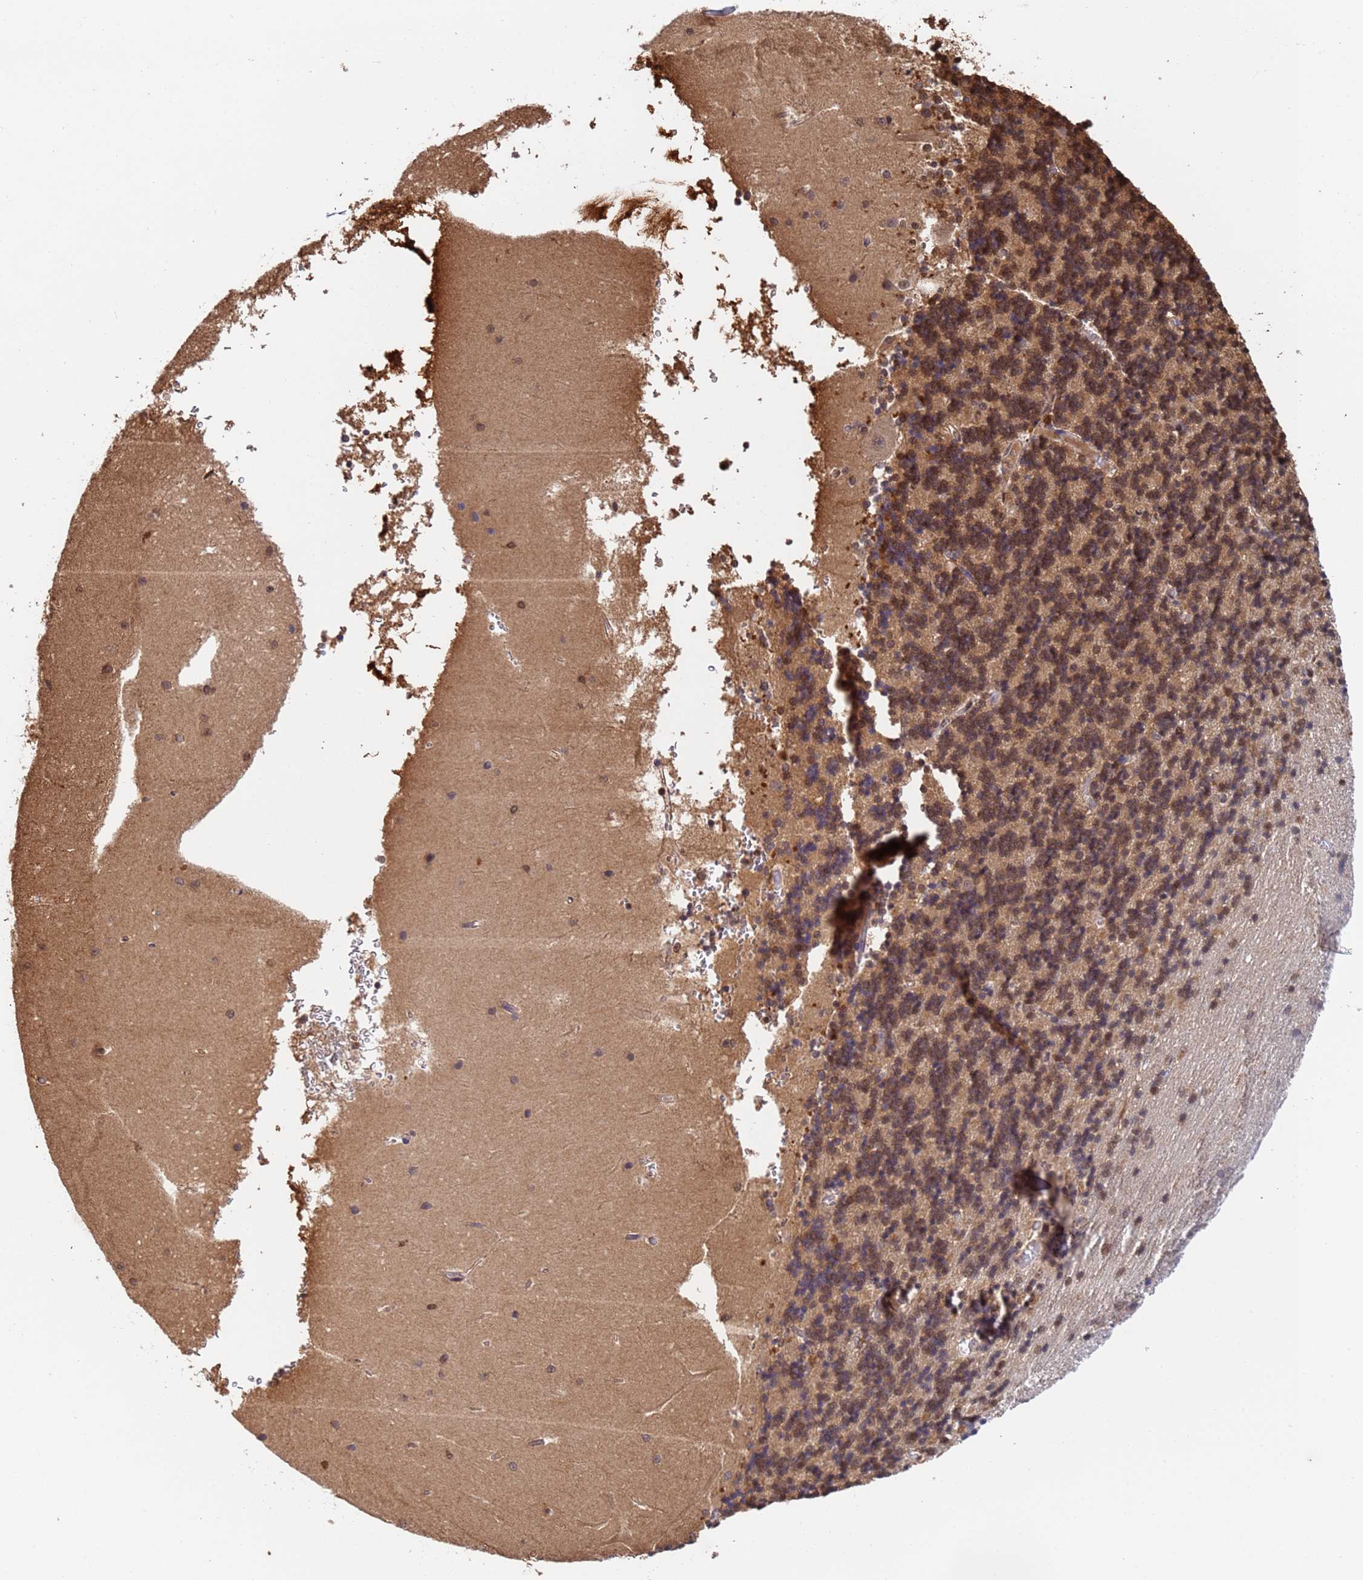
{"staining": {"intensity": "weak", "quantity": ">75%", "location": "cytoplasmic/membranous,nuclear"}, "tissue": "cerebellum", "cell_type": "Cells in granular layer", "image_type": "normal", "snomed": [{"axis": "morphology", "description": "Normal tissue, NOS"}, {"axis": "topography", "description": "Cerebellum"}], "caption": "IHC of normal cerebellum exhibits low levels of weak cytoplasmic/membranous,nuclear positivity in approximately >75% of cells in granular layer.", "gene": "SUMO2", "patient": {"sex": "male", "age": 37}}